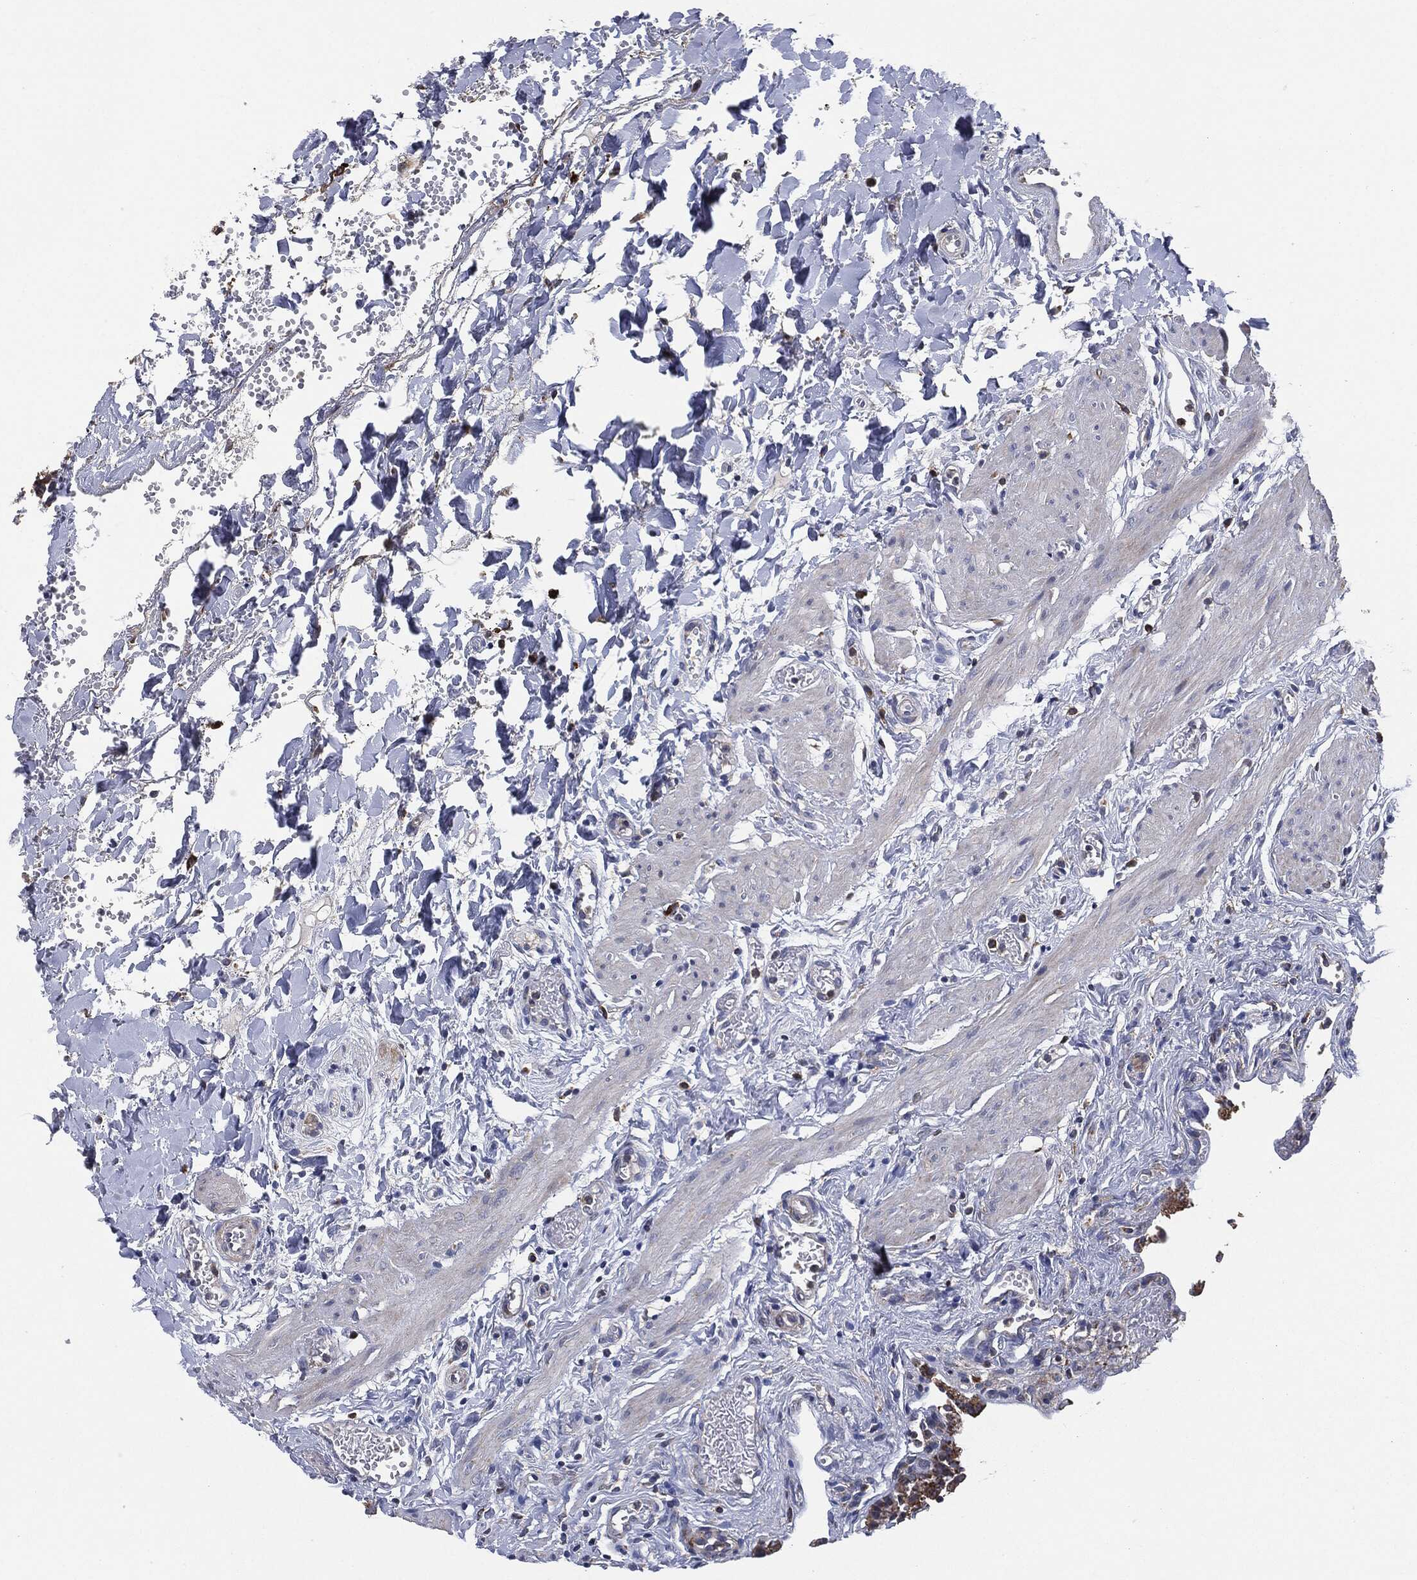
{"staining": {"intensity": "moderate", "quantity": ">75%", "location": "cytoplasmic/membranous"}, "tissue": "gallbladder", "cell_type": "Glandular cells", "image_type": "normal", "snomed": [{"axis": "morphology", "description": "Normal tissue, NOS"}, {"axis": "topography", "description": "Gallbladder"}], "caption": "Gallbladder stained for a protein (brown) exhibits moderate cytoplasmic/membranous positive positivity in approximately >75% of glandular cells.", "gene": "TMEM11", "patient": {"sex": "female", "age": 24}}